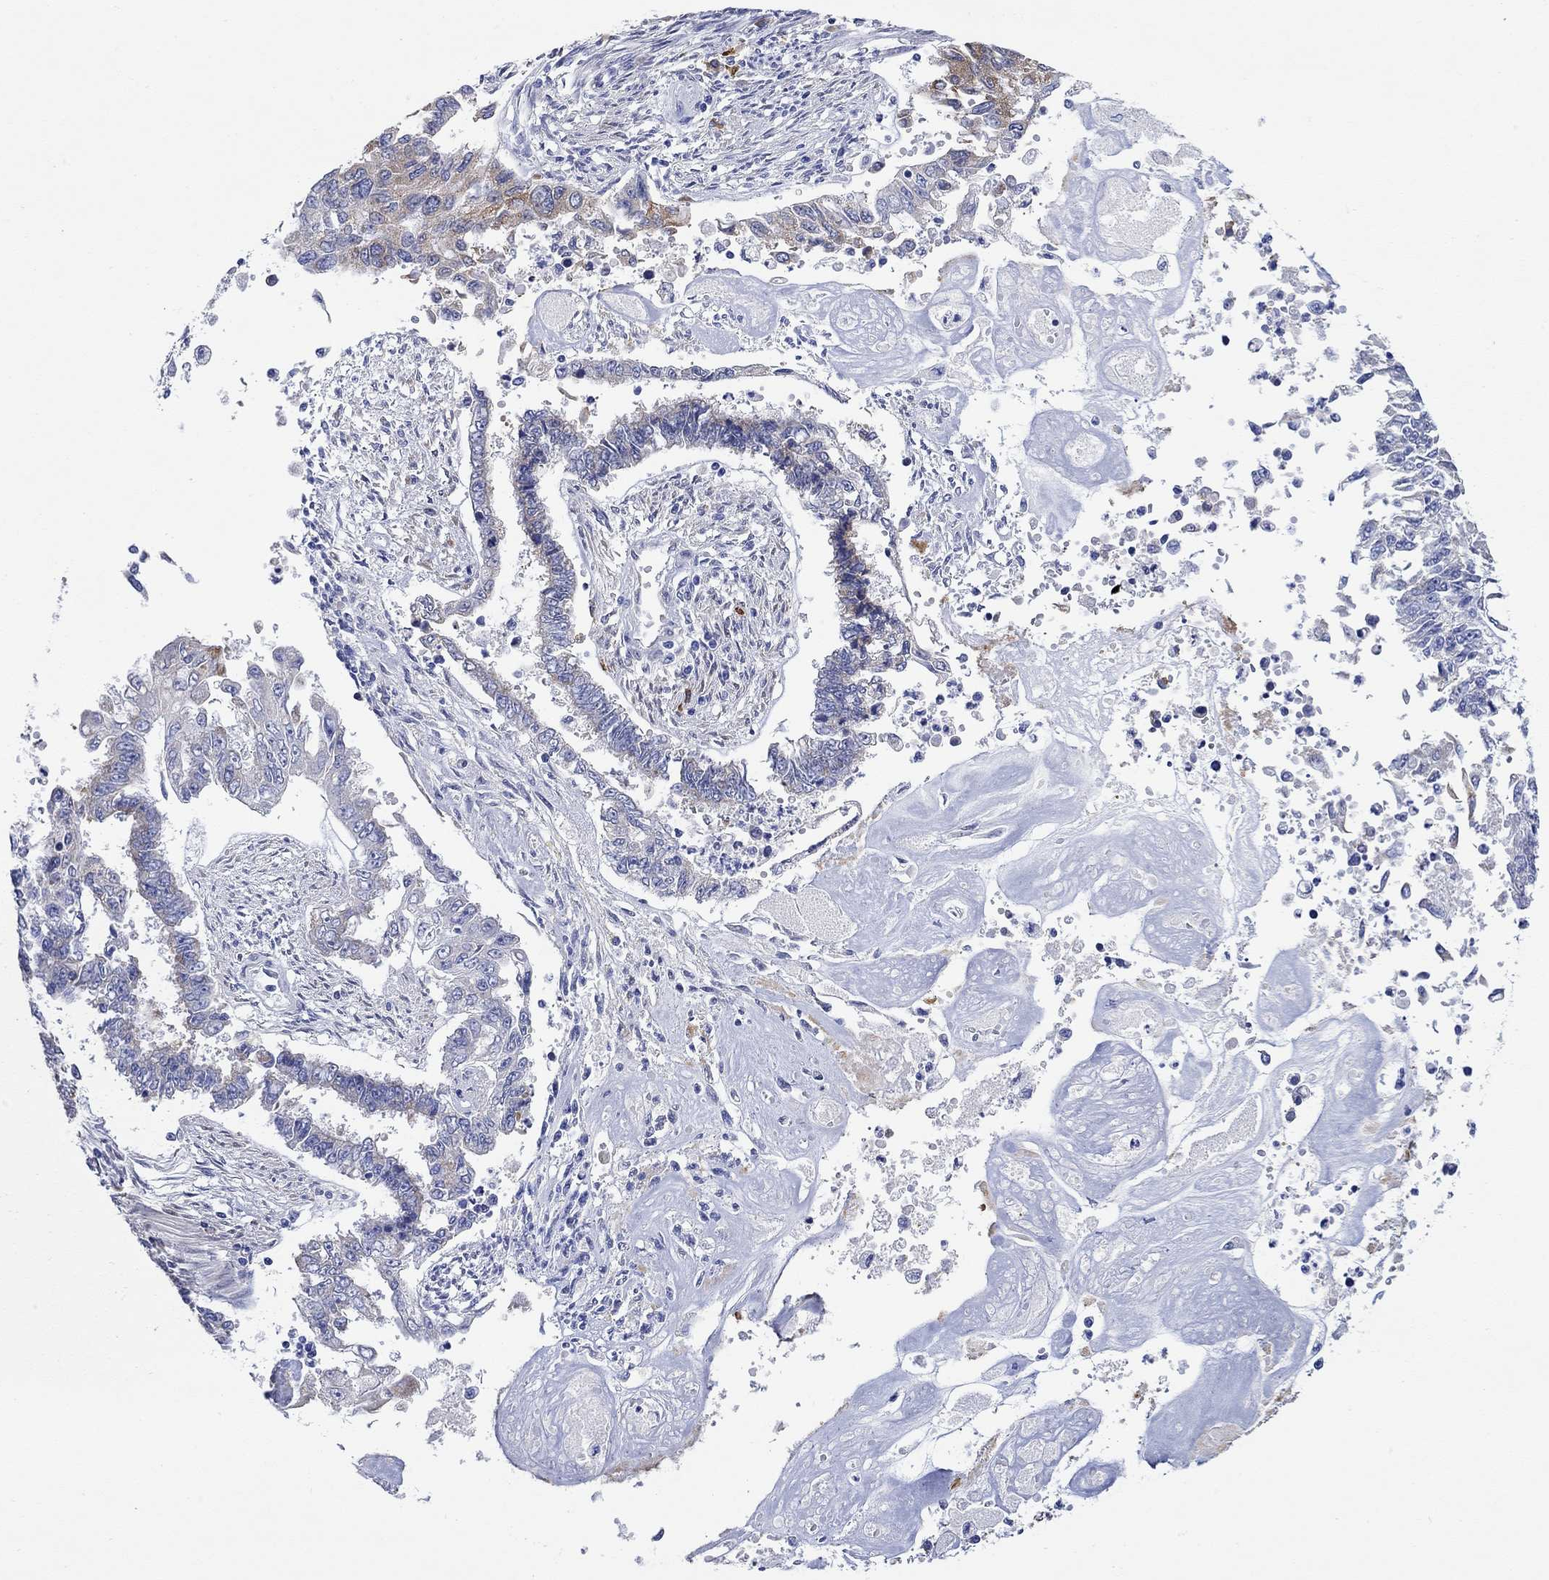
{"staining": {"intensity": "moderate", "quantity": "<25%", "location": "cytoplasmic/membranous"}, "tissue": "endometrial cancer", "cell_type": "Tumor cells", "image_type": "cancer", "snomed": [{"axis": "morphology", "description": "Adenocarcinoma, NOS"}, {"axis": "topography", "description": "Uterus"}], "caption": "Immunohistochemical staining of human adenocarcinoma (endometrial) exhibits moderate cytoplasmic/membranous protein expression in approximately <25% of tumor cells.", "gene": "P2RY6", "patient": {"sex": "female", "age": 59}}